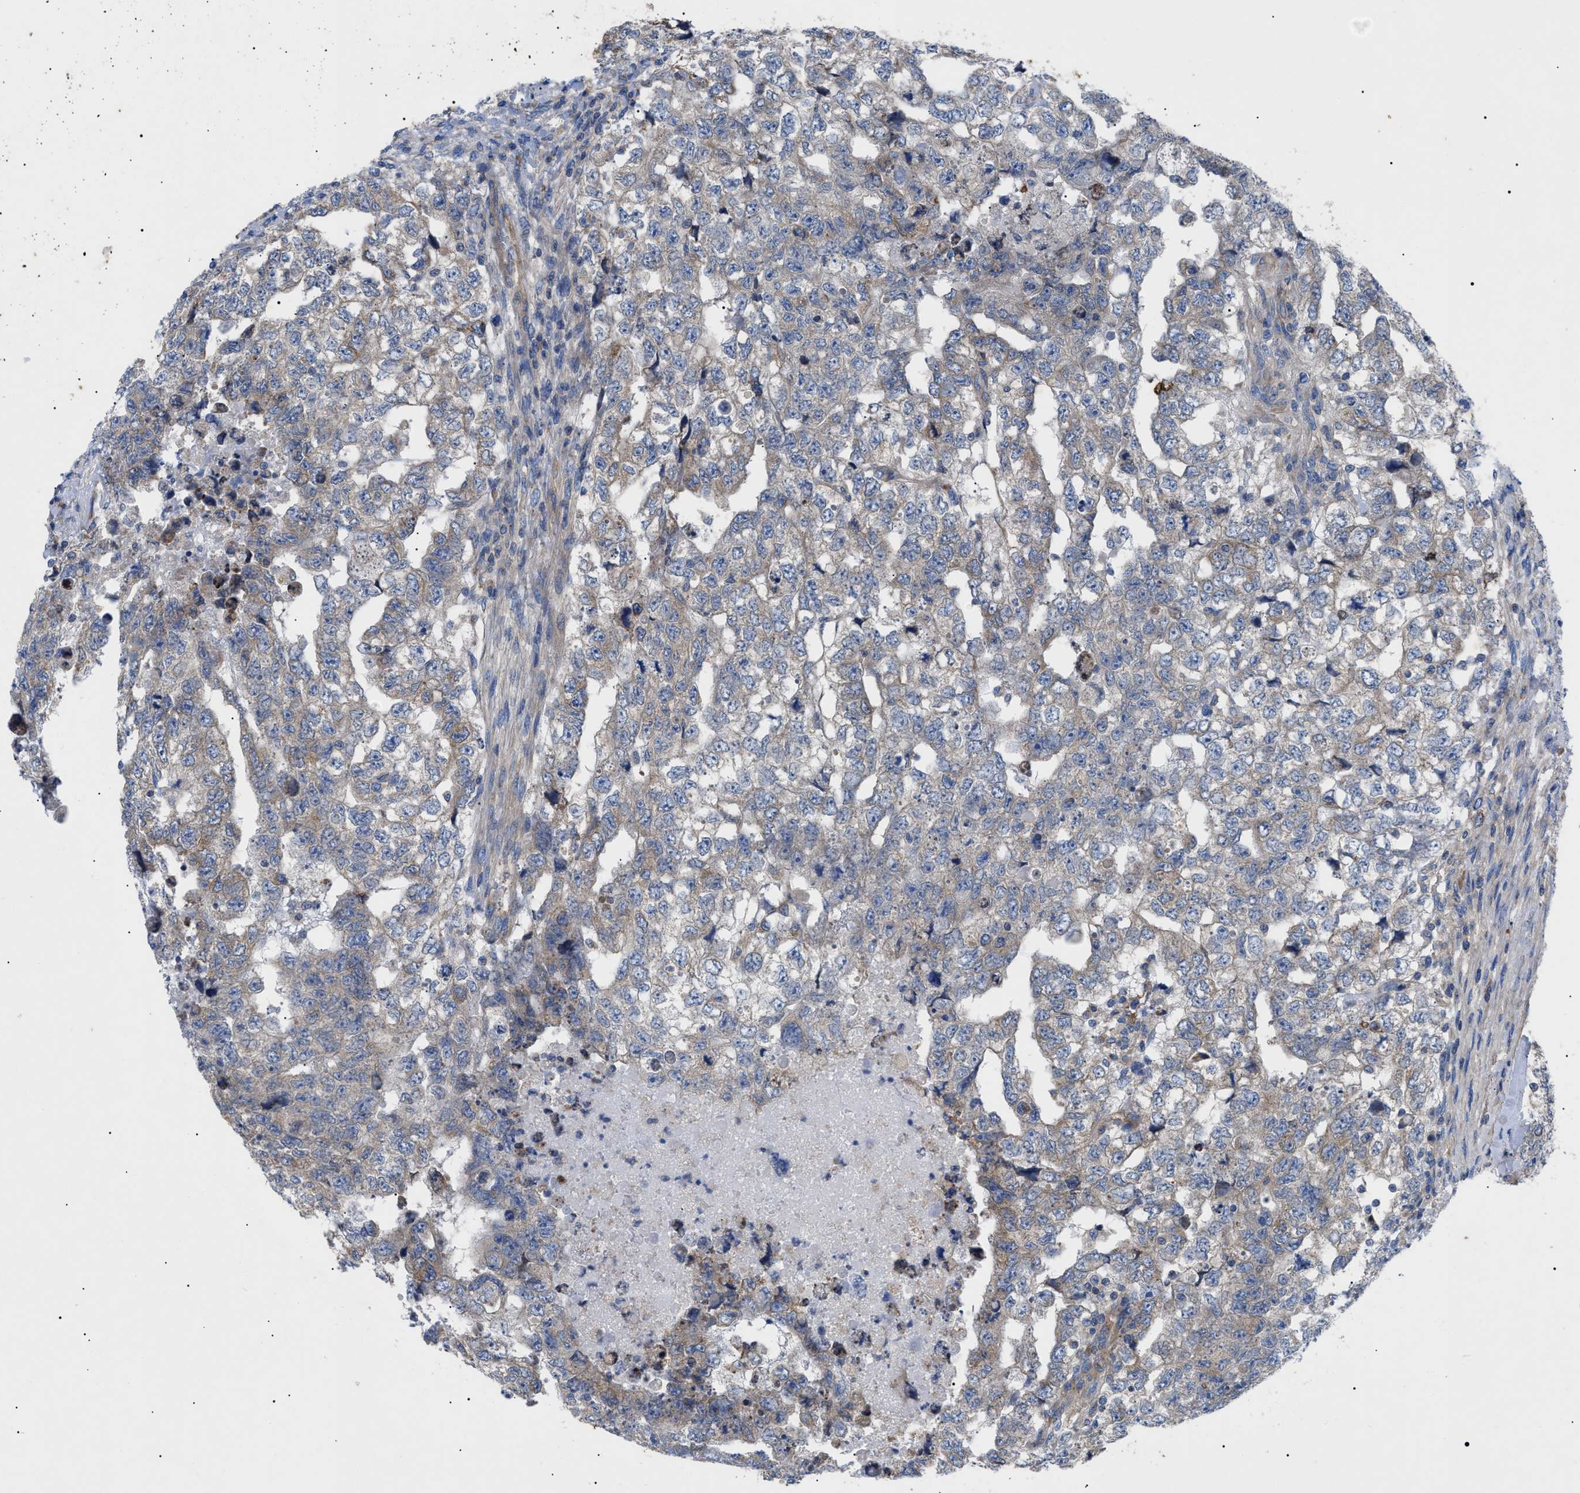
{"staining": {"intensity": "weak", "quantity": "25%-75%", "location": "cytoplasmic/membranous"}, "tissue": "testis cancer", "cell_type": "Tumor cells", "image_type": "cancer", "snomed": [{"axis": "morphology", "description": "Carcinoma, Embryonal, NOS"}, {"axis": "topography", "description": "Testis"}], "caption": "Brown immunohistochemical staining in human embryonal carcinoma (testis) exhibits weak cytoplasmic/membranous expression in about 25%-75% of tumor cells.", "gene": "HSPB8", "patient": {"sex": "male", "age": 36}}